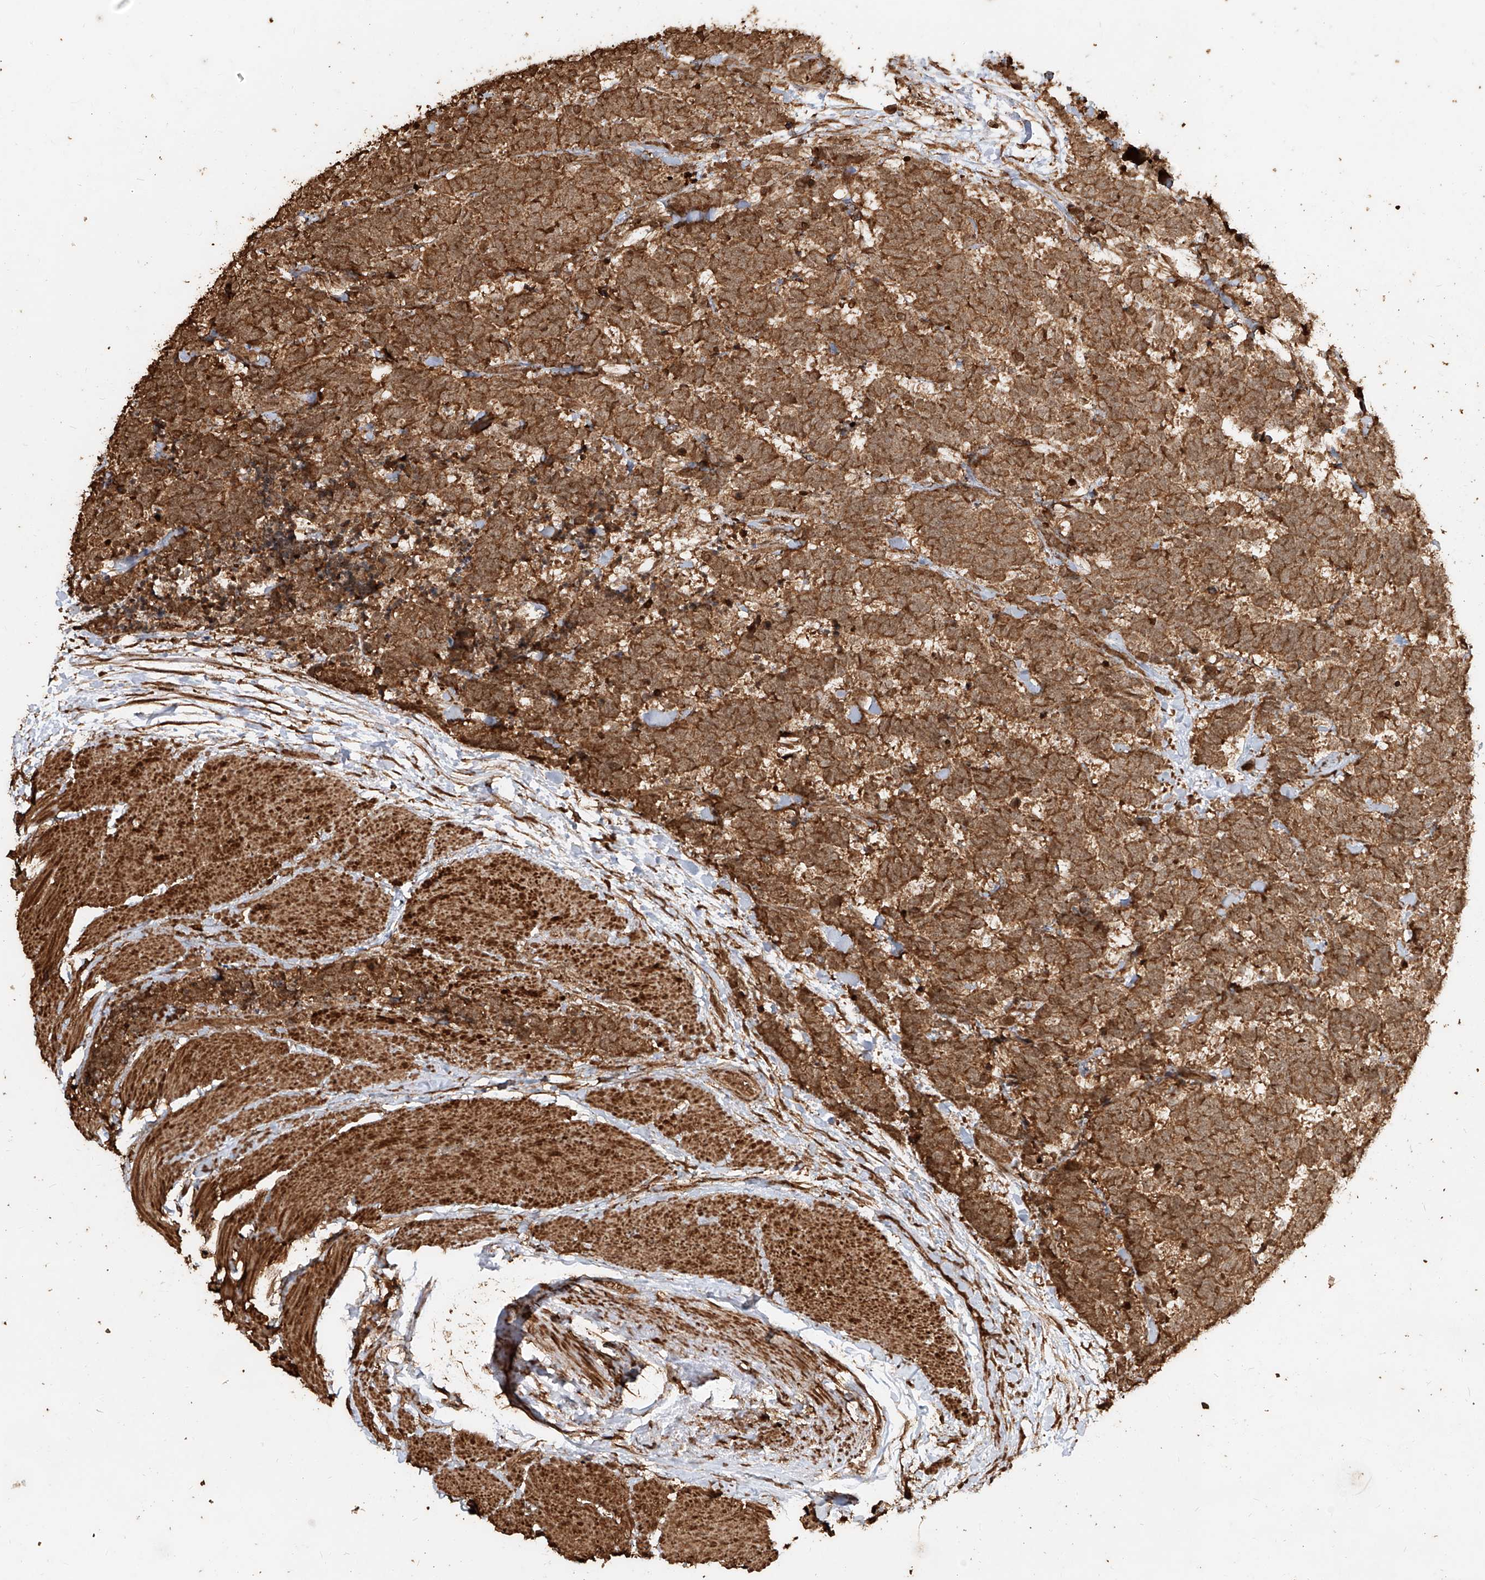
{"staining": {"intensity": "strong", "quantity": ">75%", "location": "cytoplasmic/membranous"}, "tissue": "carcinoid", "cell_type": "Tumor cells", "image_type": "cancer", "snomed": [{"axis": "morphology", "description": "Carcinoma, NOS"}, {"axis": "morphology", "description": "Carcinoid, malignant, NOS"}, {"axis": "topography", "description": "Urinary bladder"}], "caption": "The image demonstrates staining of carcinoma, revealing strong cytoplasmic/membranous protein staining (brown color) within tumor cells. The protein is shown in brown color, while the nuclei are stained blue.", "gene": "ZNF660", "patient": {"sex": "male", "age": 57}}